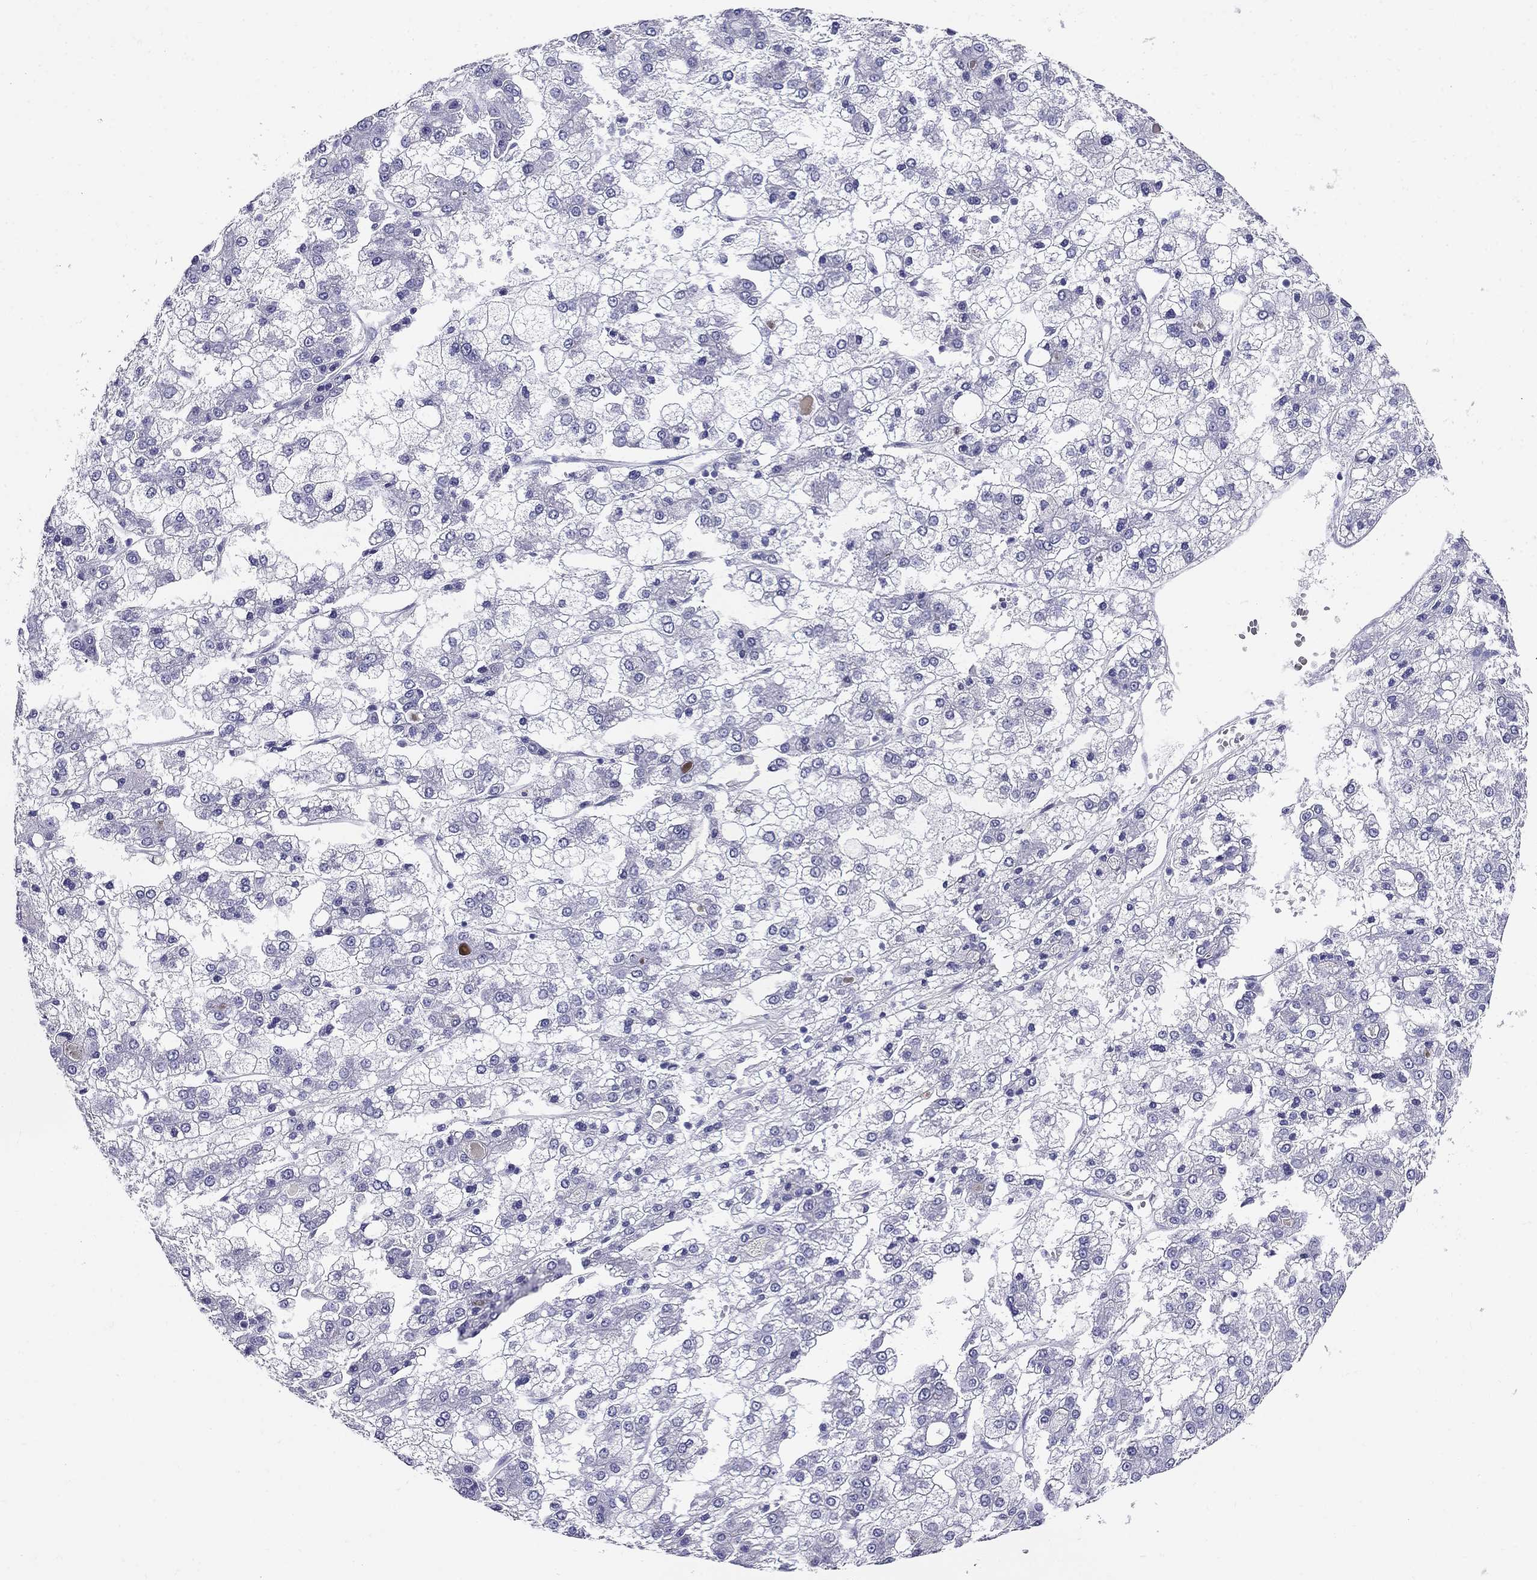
{"staining": {"intensity": "negative", "quantity": "none", "location": "none"}, "tissue": "liver cancer", "cell_type": "Tumor cells", "image_type": "cancer", "snomed": [{"axis": "morphology", "description": "Carcinoma, Hepatocellular, NOS"}, {"axis": "topography", "description": "Liver"}], "caption": "Immunohistochemistry (IHC) photomicrograph of liver cancer stained for a protein (brown), which displays no expression in tumor cells. The staining is performed using DAB brown chromogen with nuclei counter-stained in using hematoxylin.", "gene": "PPP1R36", "patient": {"sex": "male", "age": 73}}